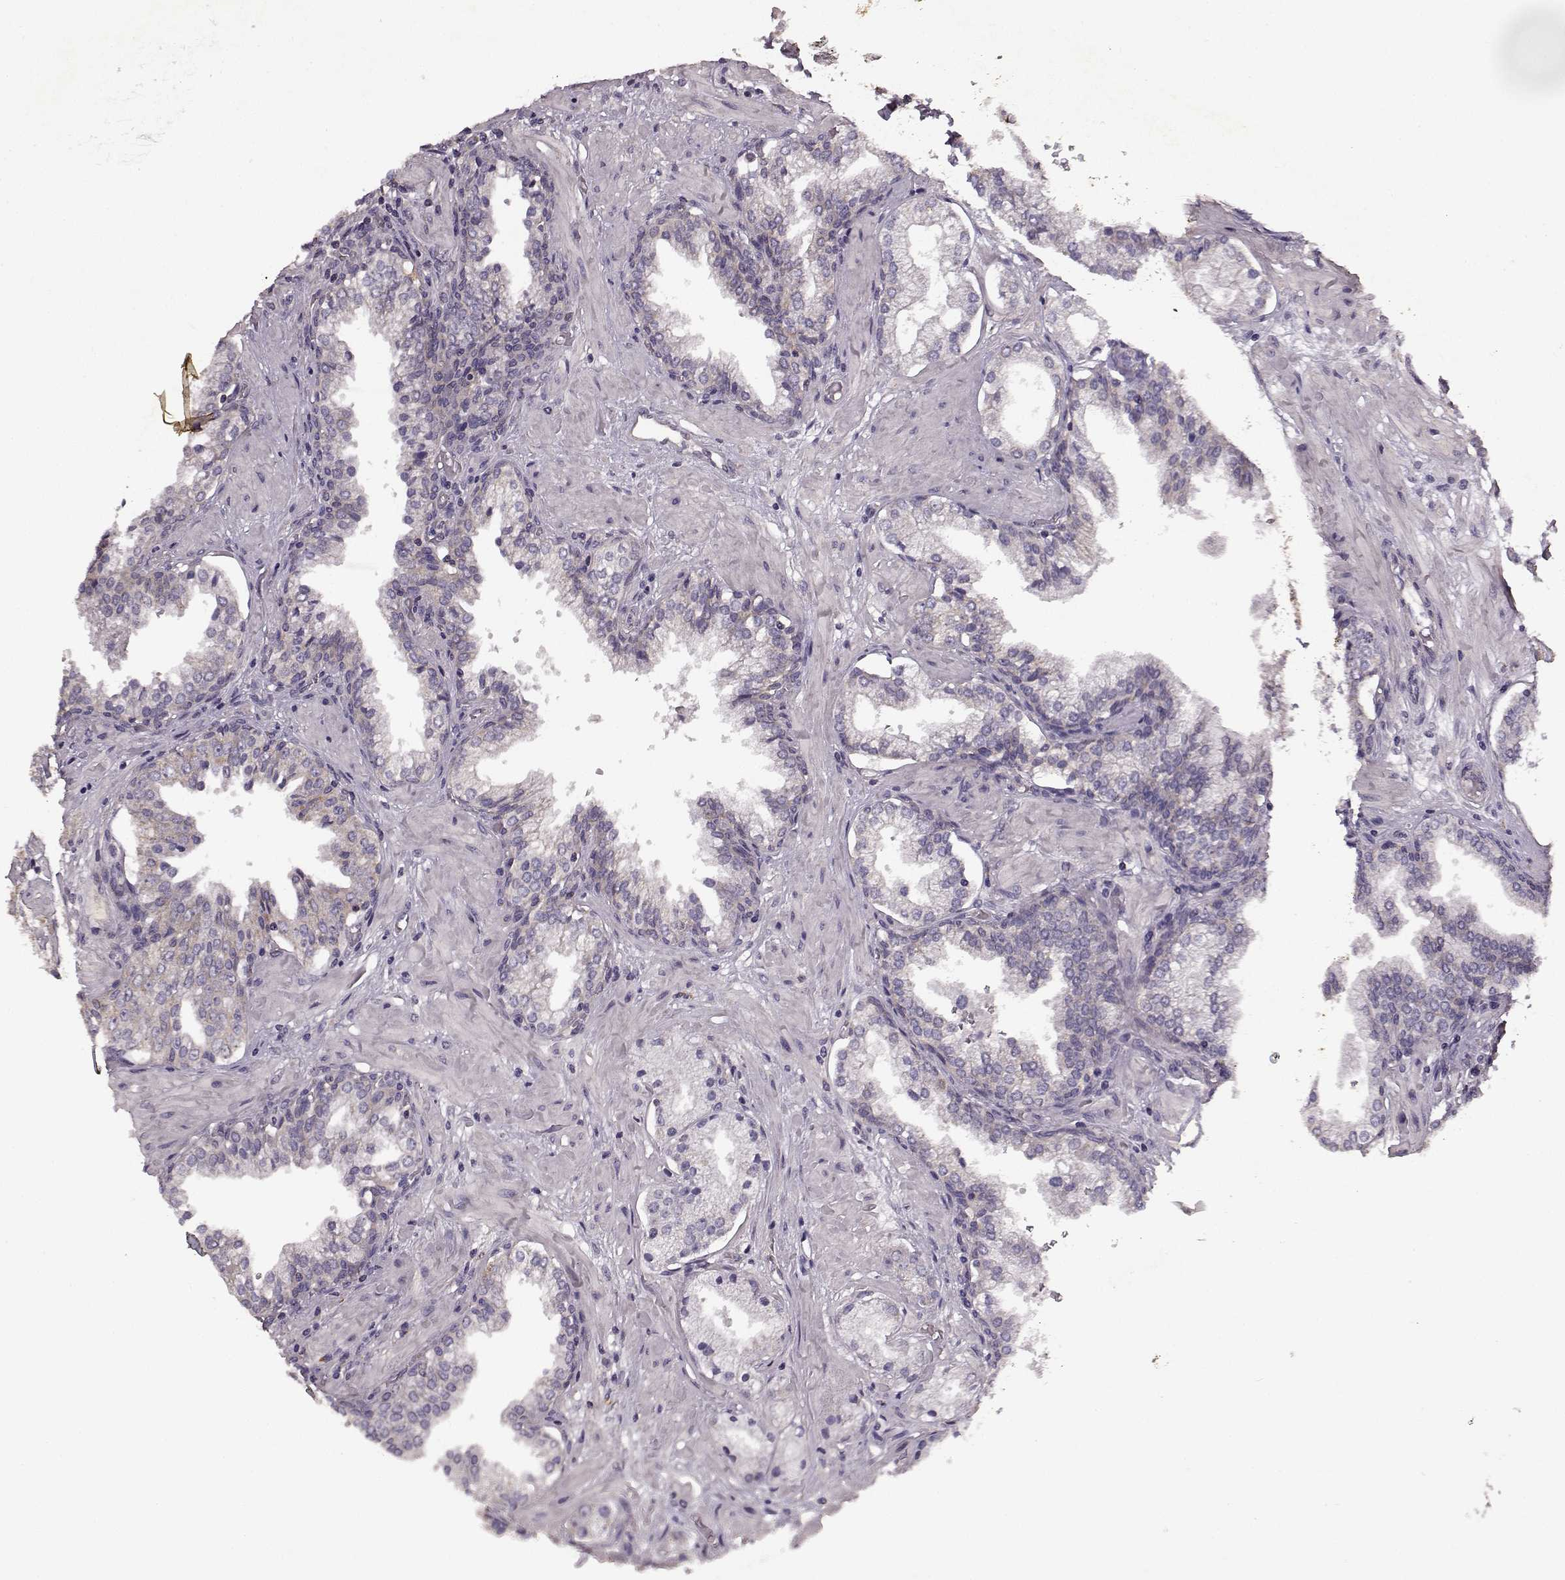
{"staining": {"intensity": "moderate", "quantity": "25%-75%", "location": "cytoplasmic/membranous"}, "tissue": "prostate cancer", "cell_type": "Tumor cells", "image_type": "cancer", "snomed": [{"axis": "morphology", "description": "Adenocarcinoma, NOS"}, {"axis": "topography", "description": "Prostate and seminal vesicle, NOS"}, {"axis": "topography", "description": "Prostate"}], "caption": "Immunohistochemical staining of prostate adenocarcinoma reveals medium levels of moderate cytoplasmic/membranous protein staining in approximately 25%-75% of tumor cells.", "gene": "ERBB3", "patient": {"sex": "male", "age": 44}}